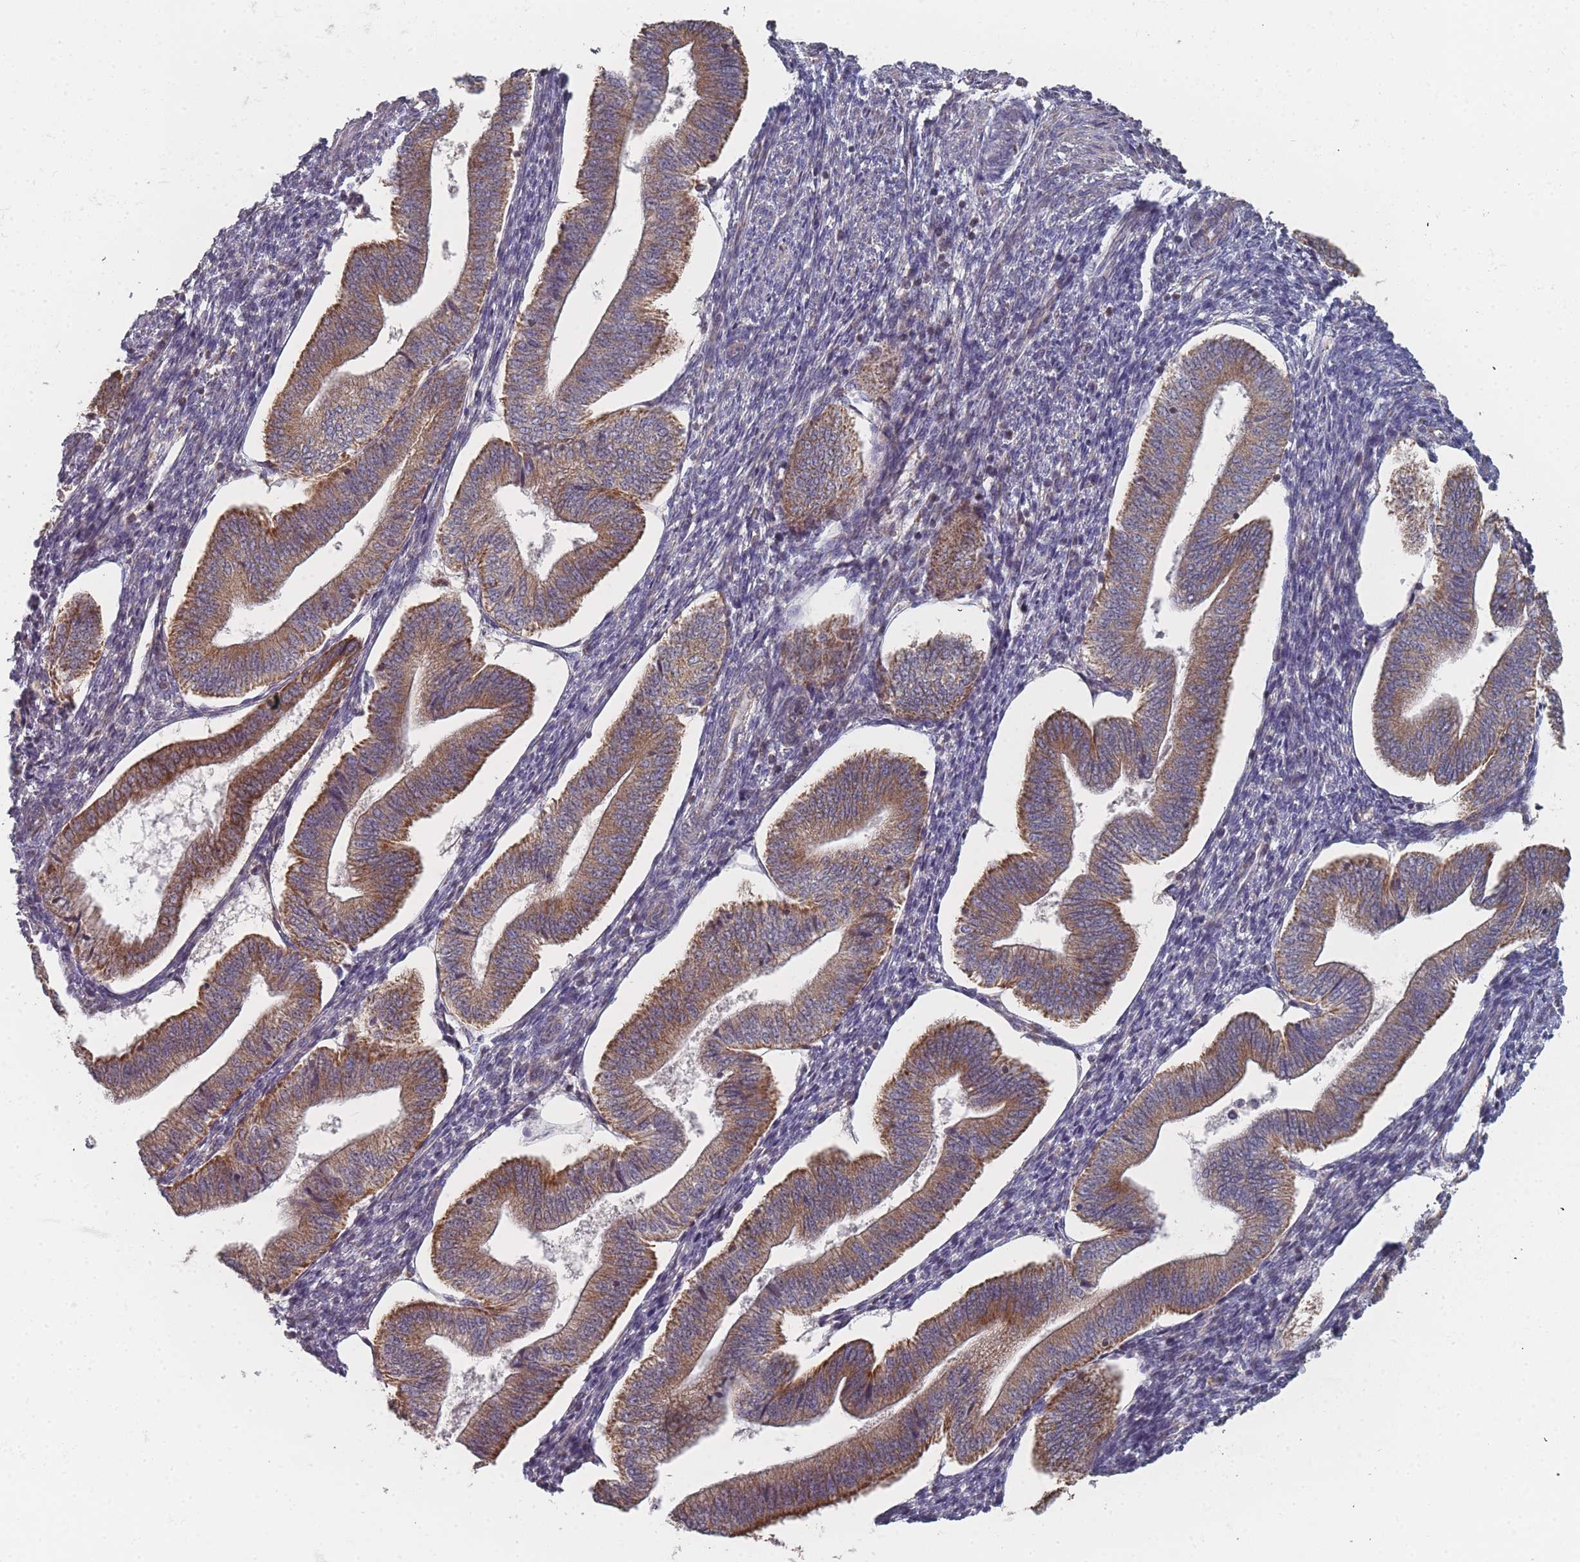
{"staining": {"intensity": "negative", "quantity": "none", "location": "none"}, "tissue": "endometrium", "cell_type": "Cells in endometrial stroma", "image_type": "normal", "snomed": [{"axis": "morphology", "description": "Normal tissue, NOS"}, {"axis": "topography", "description": "Endometrium"}], "caption": "This is an IHC micrograph of normal endometrium. There is no positivity in cells in endometrial stroma.", "gene": "PSMB3", "patient": {"sex": "female", "age": 34}}